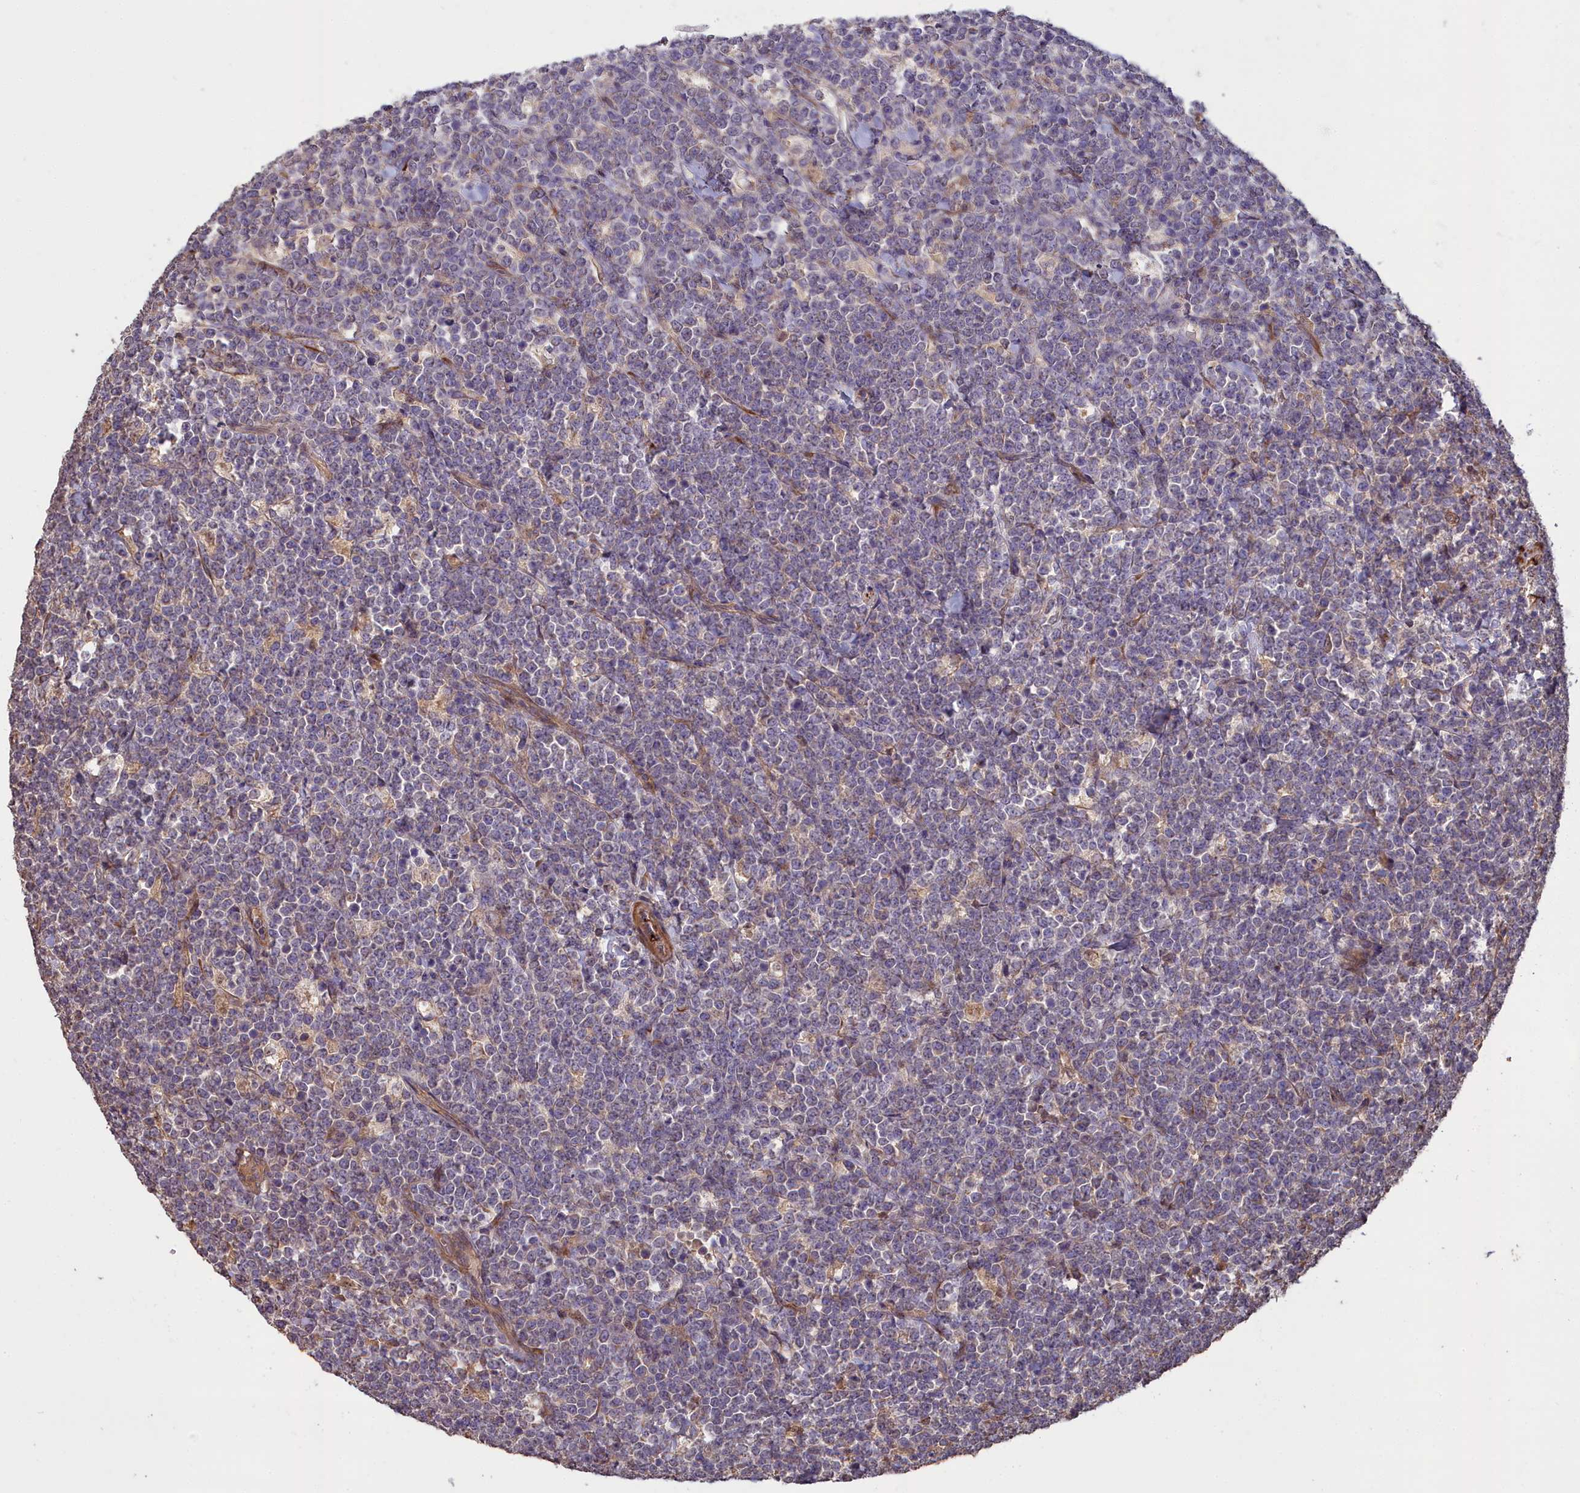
{"staining": {"intensity": "negative", "quantity": "none", "location": "none"}, "tissue": "lymphoma", "cell_type": "Tumor cells", "image_type": "cancer", "snomed": [{"axis": "morphology", "description": "Malignant lymphoma, non-Hodgkin's type, High grade"}, {"axis": "topography", "description": "Small intestine"}], "caption": "Immunohistochemical staining of human lymphoma reveals no significant expression in tumor cells.", "gene": "ATP6V0A2", "patient": {"sex": "male", "age": 8}}